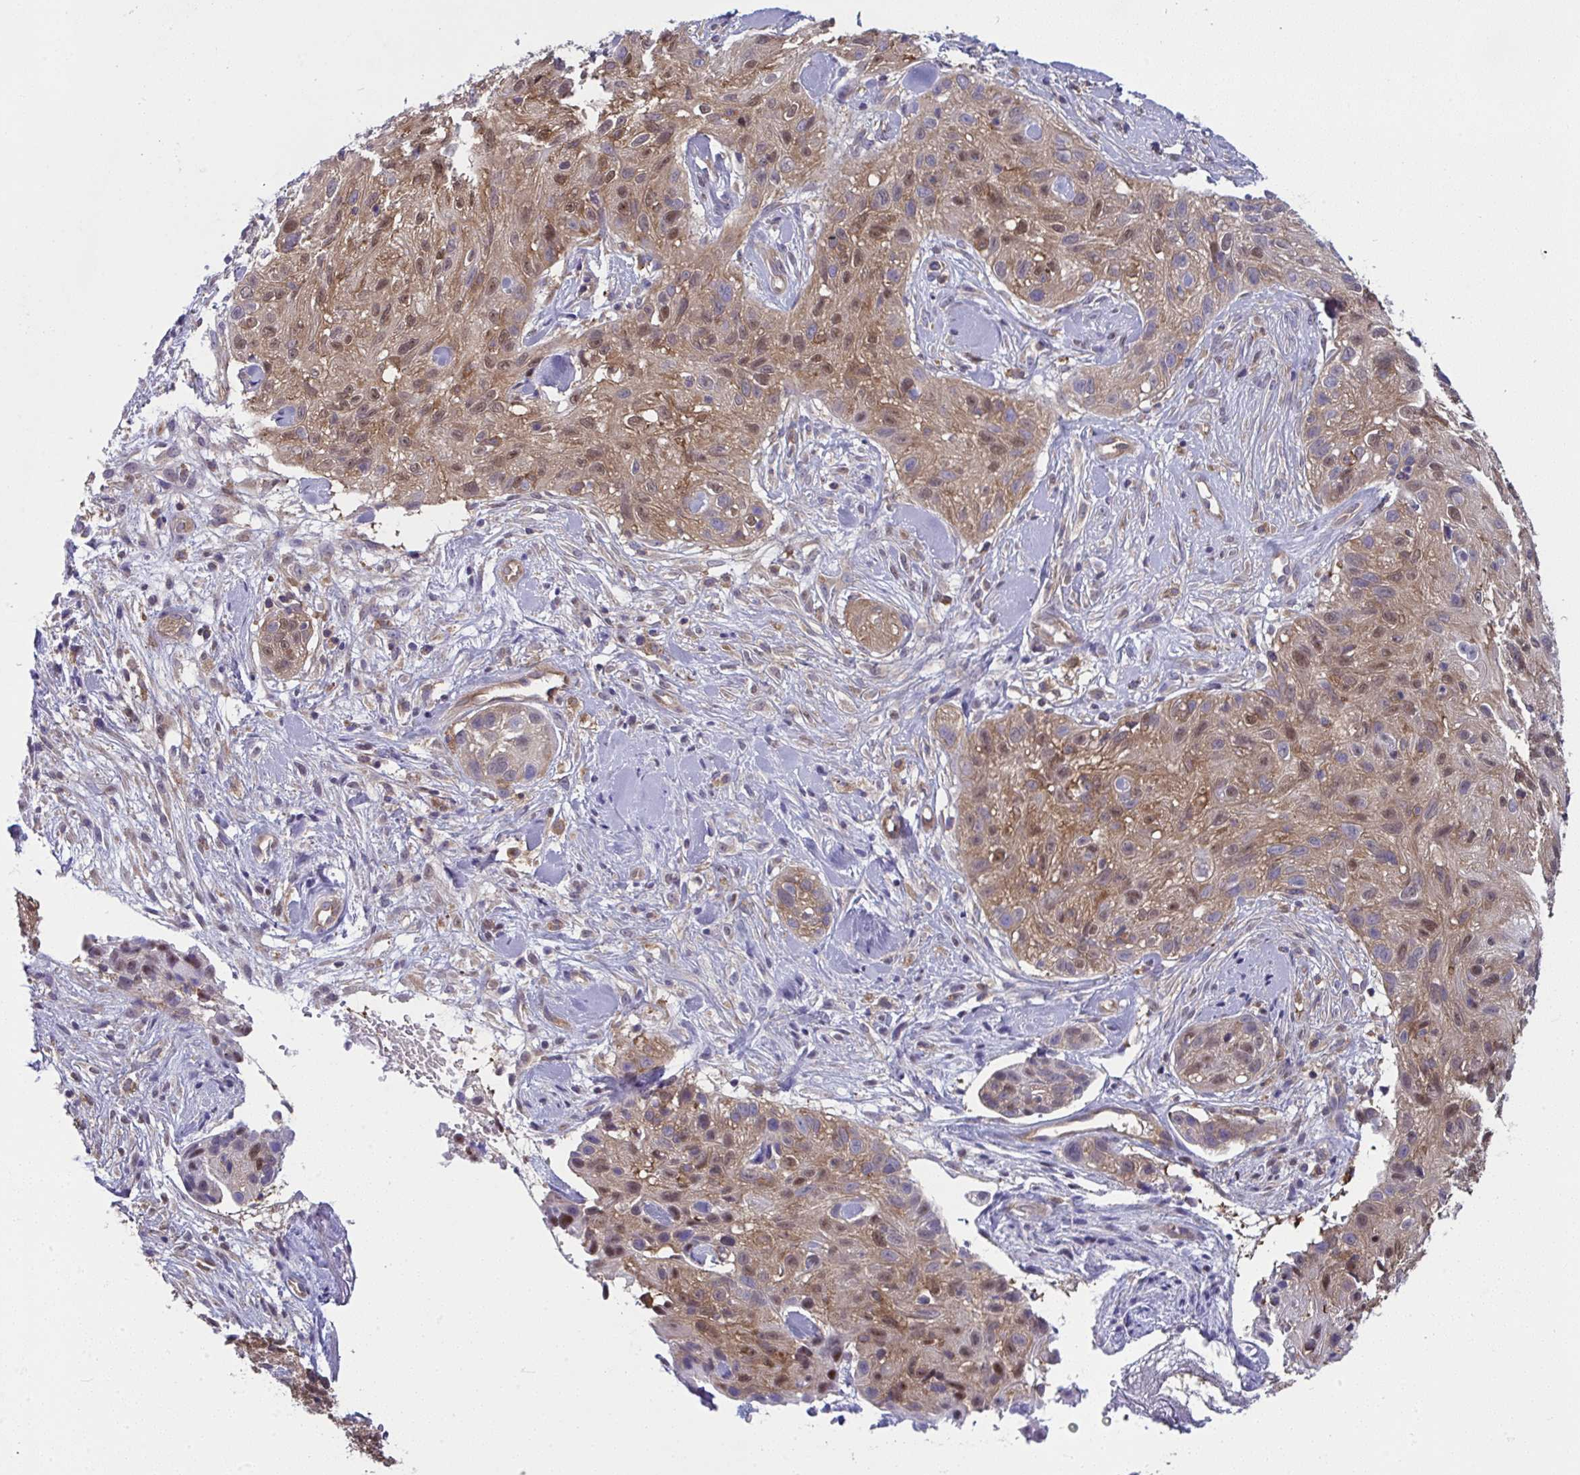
{"staining": {"intensity": "moderate", "quantity": ">75%", "location": "cytoplasmic/membranous,nuclear"}, "tissue": "skin cancer", "cell_type": "Tumor cells", "image_type": "cancer", "snomed": [{"axis": "morphology", "description": "Squamous cell carcinoma, NOS"}, {"axis": "topography", "description": "Skin"}], "caption": "This is an image of immunohistochemistry staining of skin squamous cell carcinoma, which shows moderate expression in the cytoplasmic/membranous and nuclear of tumor cells.", "gene": "ALDH16A1", "patient": {"sex": "male", "age": 82}}